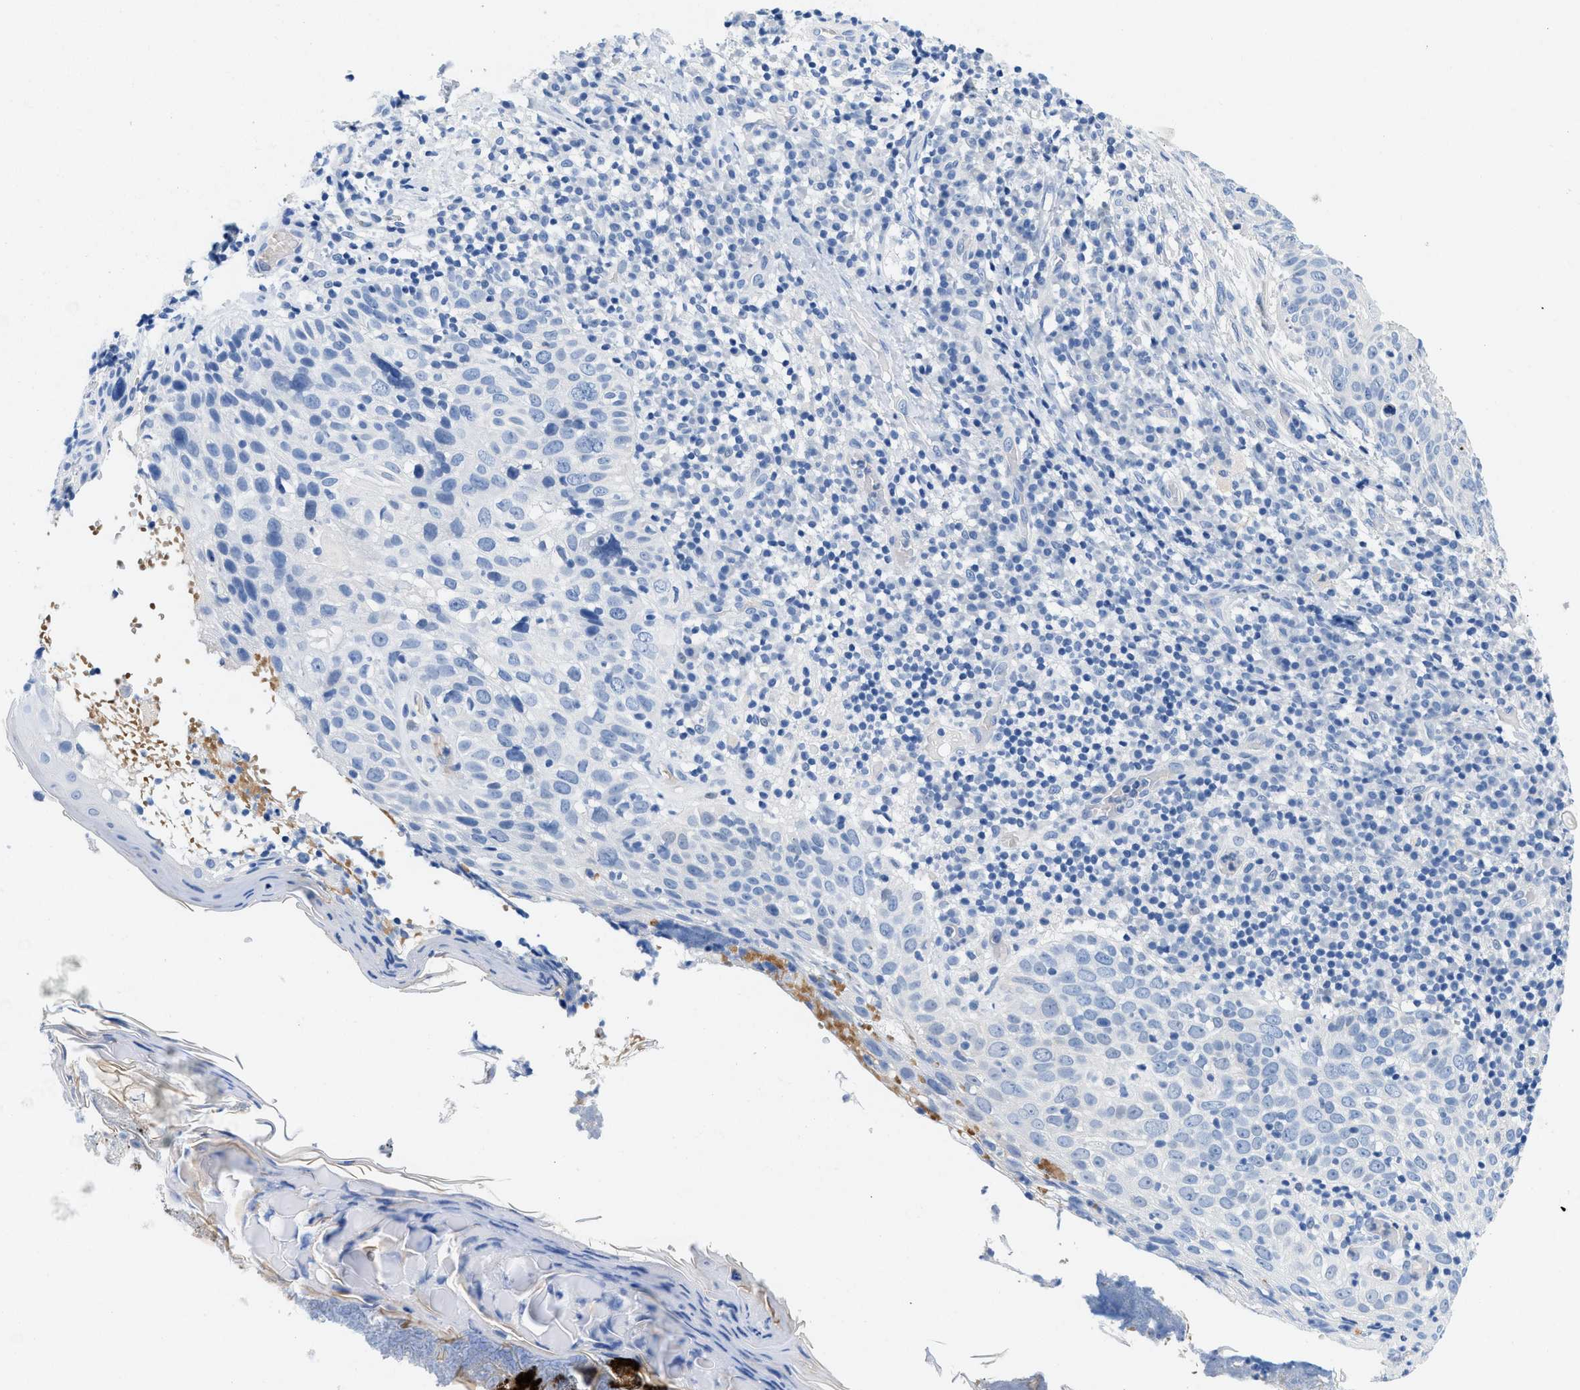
{"staining": {"intensity": "negative", "quantity": "none", "location": "none"}, "tissue": "skin cancer", "cell_type": "Tumor cells", "image_type": "cancer", "snomed": [{"axis": "morphology", "description": "Squamous cell carcinoma in situ, NOS"}, {"axis": "morphology", "description": "Squamous cell carcinoma, NOS"}, {"axis": "topography", "description": "Skin"}], "caption": "Human skin cancer stained for a protein using immunohistochemistry reveals no positivity in tumor cells.", "gene": "BPGM", "patient": {"sex": "male", "age": 93}}